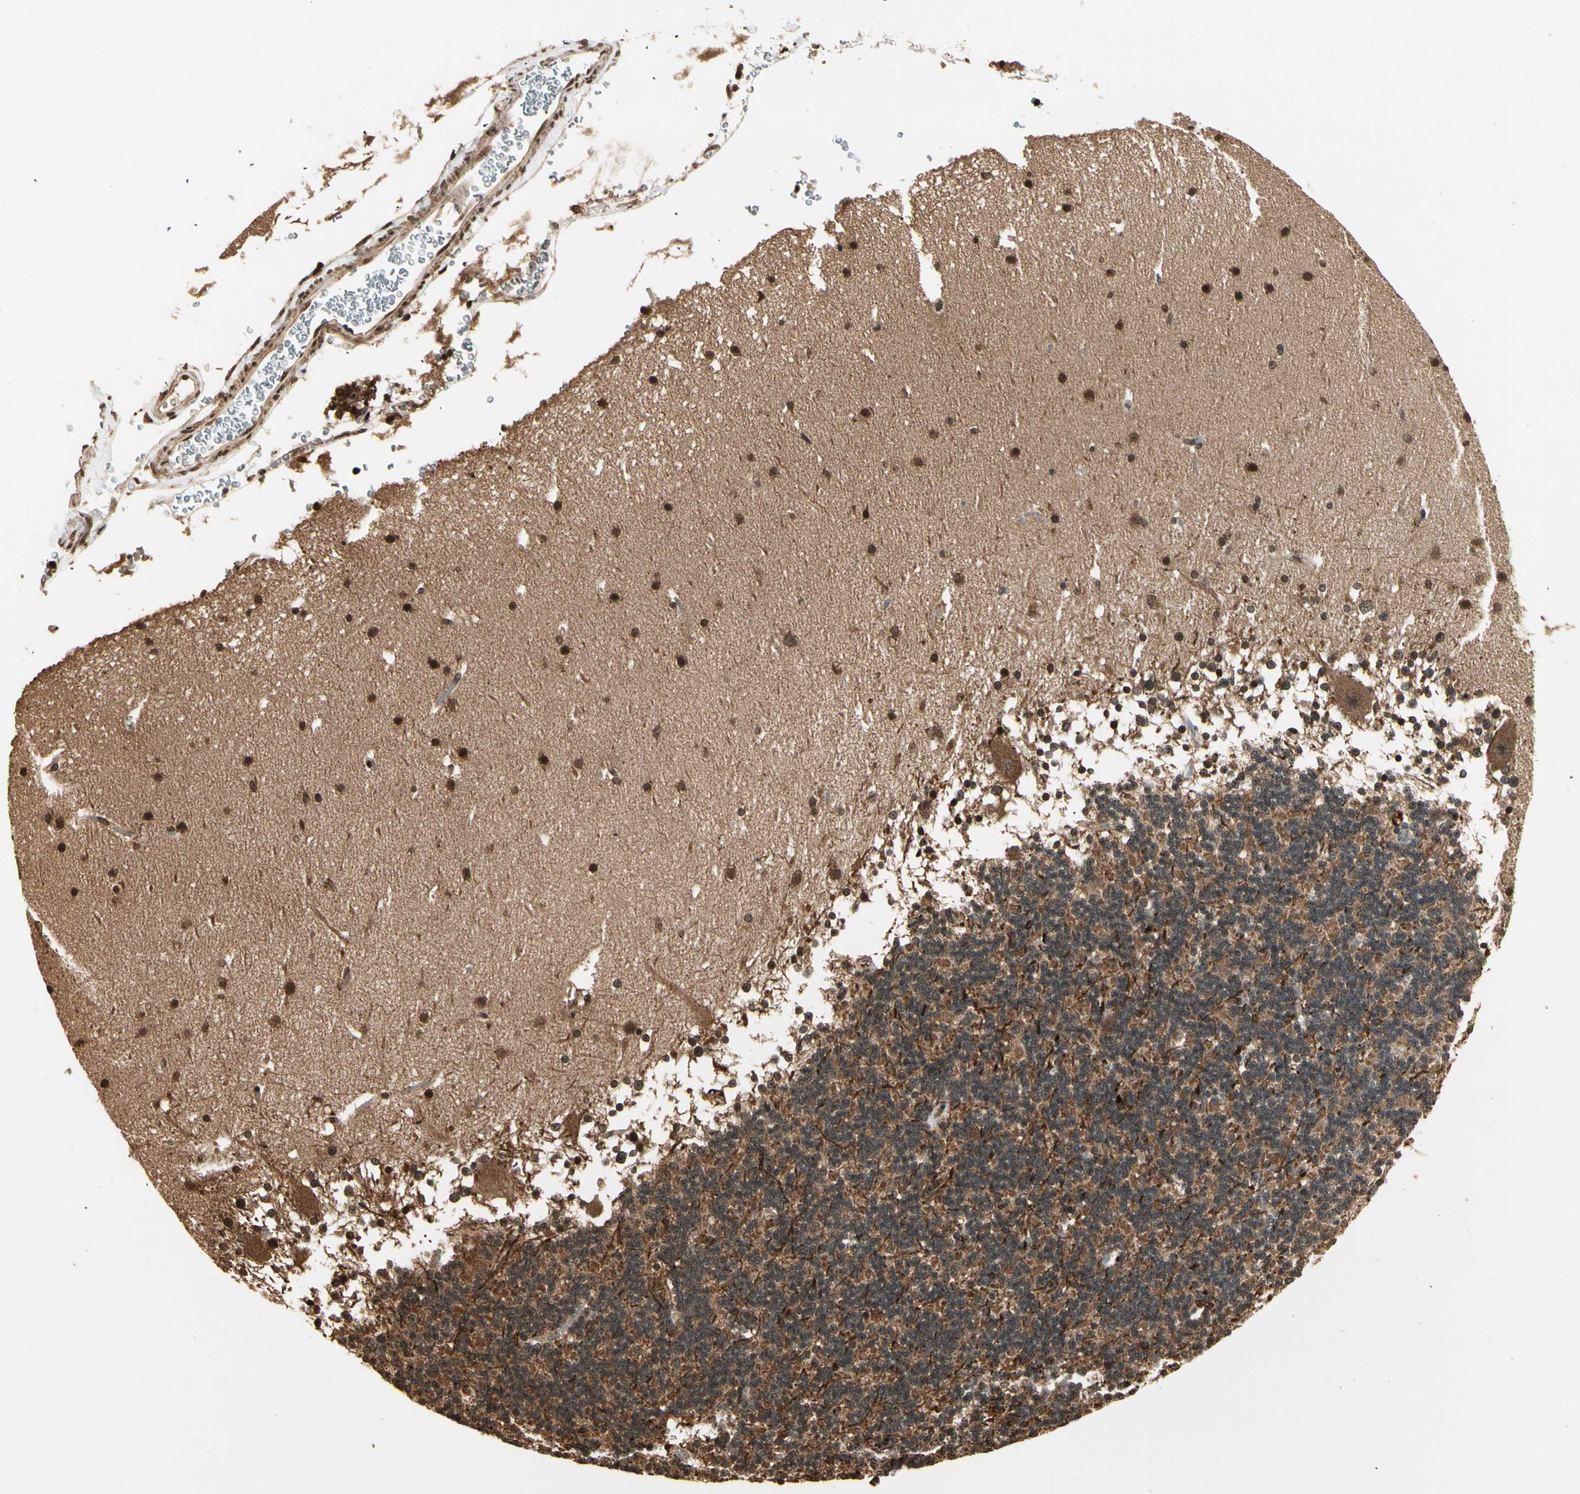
{"staining": {"intensity": "strong", "quantity": ">75%", "location": "cytoplasmic/membranous"}, "tissue": "cerebellum", "cell_type": "Cells in granular layer", "image_type": "normal", "snomed": [{"axis": "morphology", "description": "Normal tissue, NOS"}, {"axis": "topography", "description": "Cerebellum"}], "caption": "An IHC histopathology image of normal tissue is shown. Protein staining in brown shows strong cytoplasmic/membranous positivity in cerebellum within cells in granular layer. (DAB IHC, brown staining for protein, blue staining for nuclei).", "gene": "RFFL", "patient": {"sex": "female", "age": 19}}